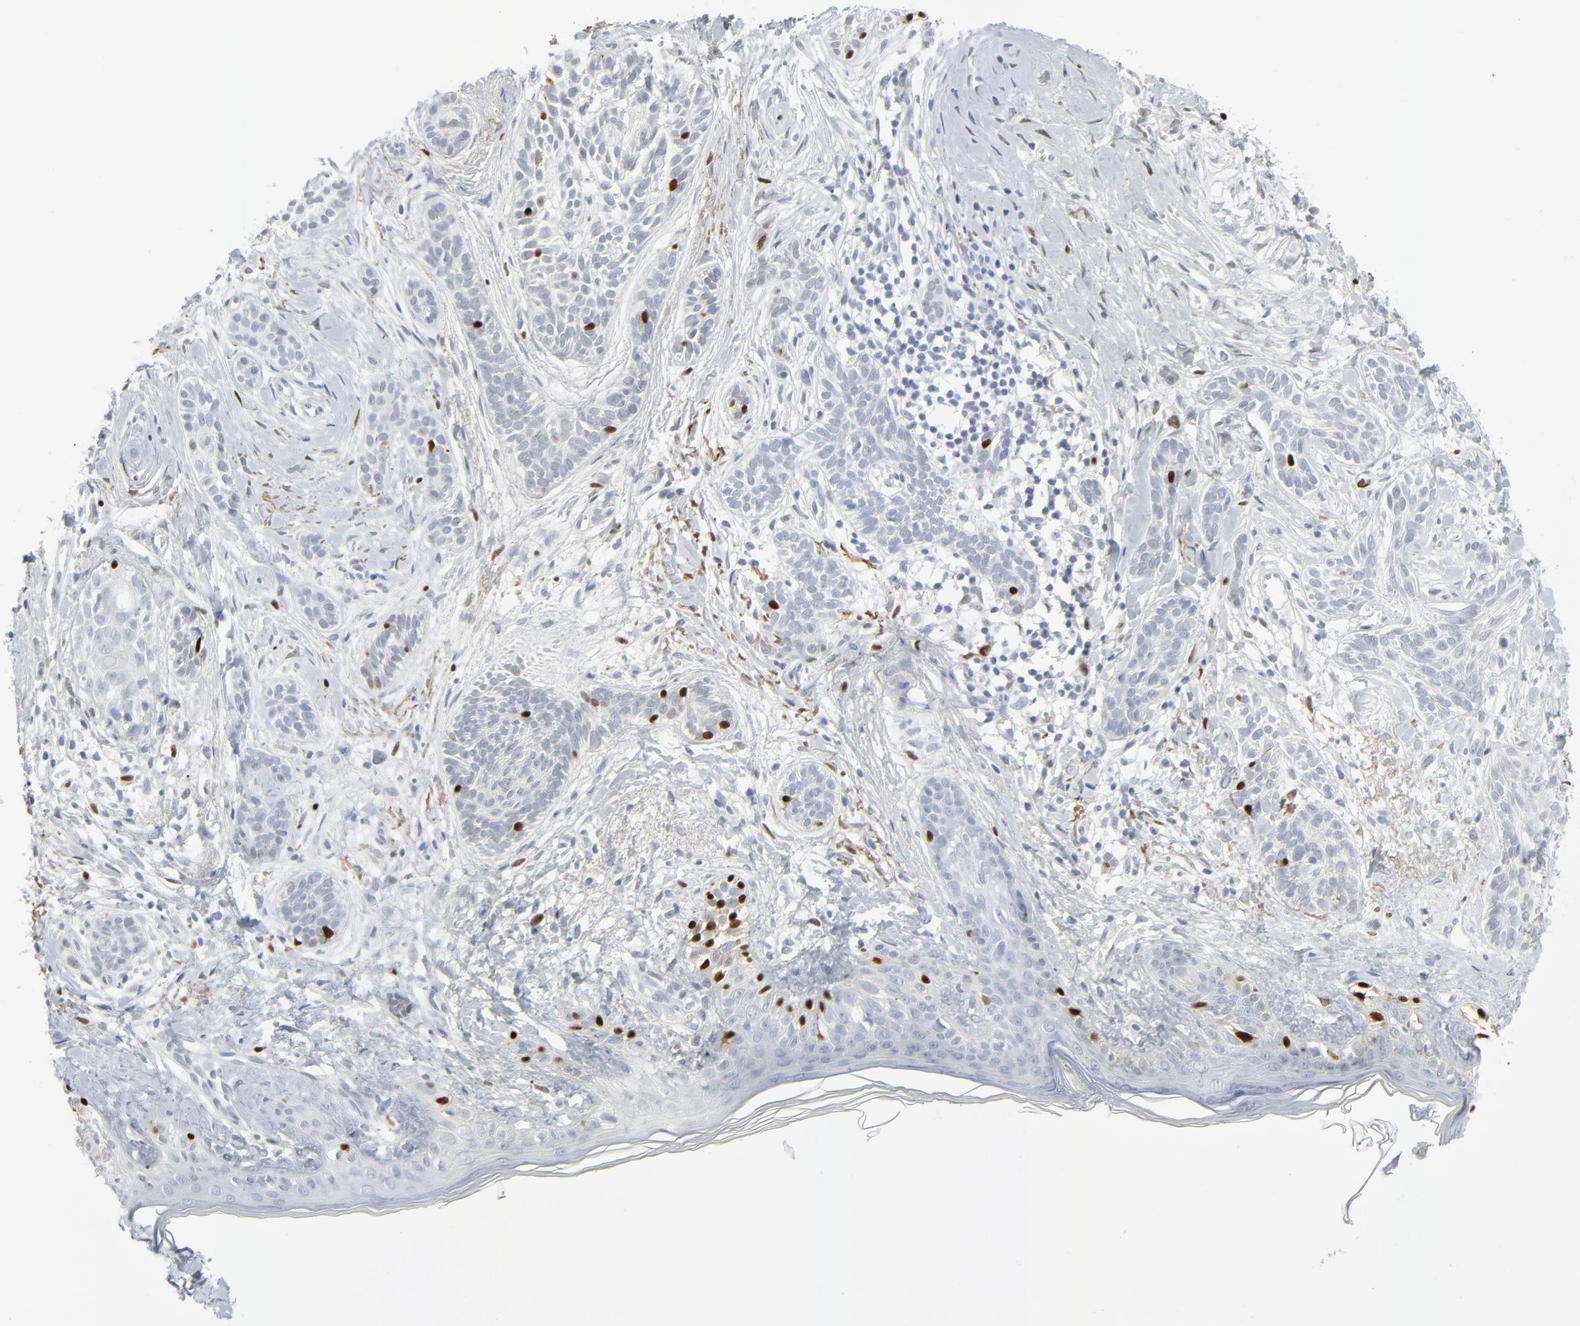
{"staining": {"intensity": "strong", "quantity": "<25%", "location": "nuclear"}, "tissue": "skin cancer", "cell_type": "Tumor cells", "image_type": "cancer", "snomed": [{"axis": "morphology", "description": "Normal tissue, NOS"}, {"axis": "morphology", "description": "Basal cell carcinoma"}, {"axis": "topography", "description": "Skin"}], "caption": "Strong nuclear protein positivity is present in approximately <25% of tumor cells in skin cancer (basal cell carcinoma). (Stains: DAB (3,3'-diaminobenzidine) in brown, nuclei in blue, Microscopy: brightfield microscopy at high magnification).", "gene": "MITF", "patient": {"sex": "male", "age": 63}}